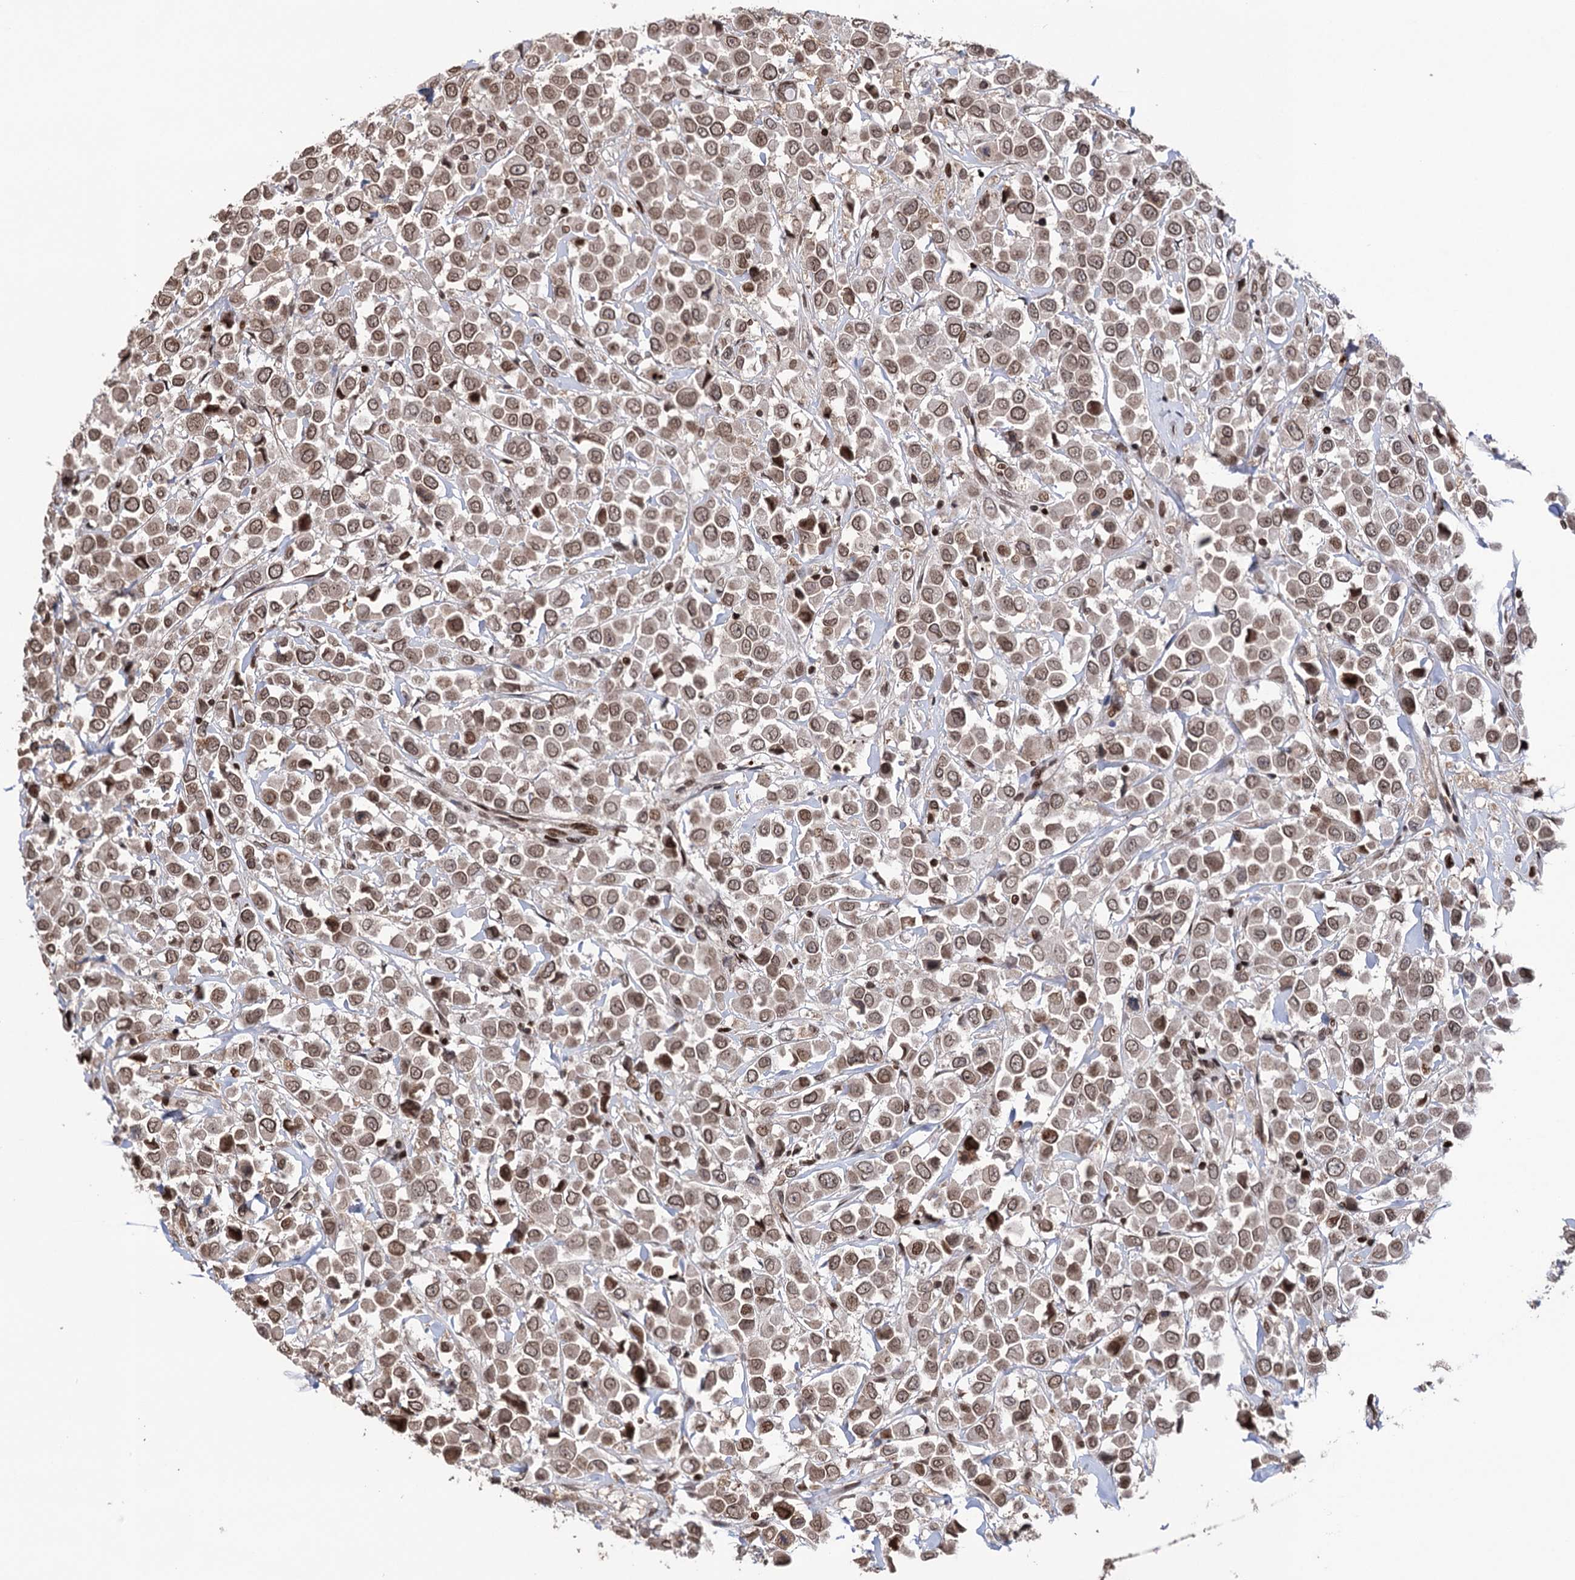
{"staining": {"intensity": "moderate", "quantity": ">75%", "location": "nuclear"}, "tissue": "breast cancer", "cell_type": "Tumor cells", "image_type": "cancer", "snomed": [{"axis": "morphology", "description": "Duct carcinoma"}, {"axis": "topography", "description": "Breast"}], "caption": "Moderate nuclear positivity for a protein is identified in about >75% of tumor cells of breast infiltrating ductal carcinoma using IHC.", "gene": "CCDC77", "patient": {"sex": "female", "age": 61}}